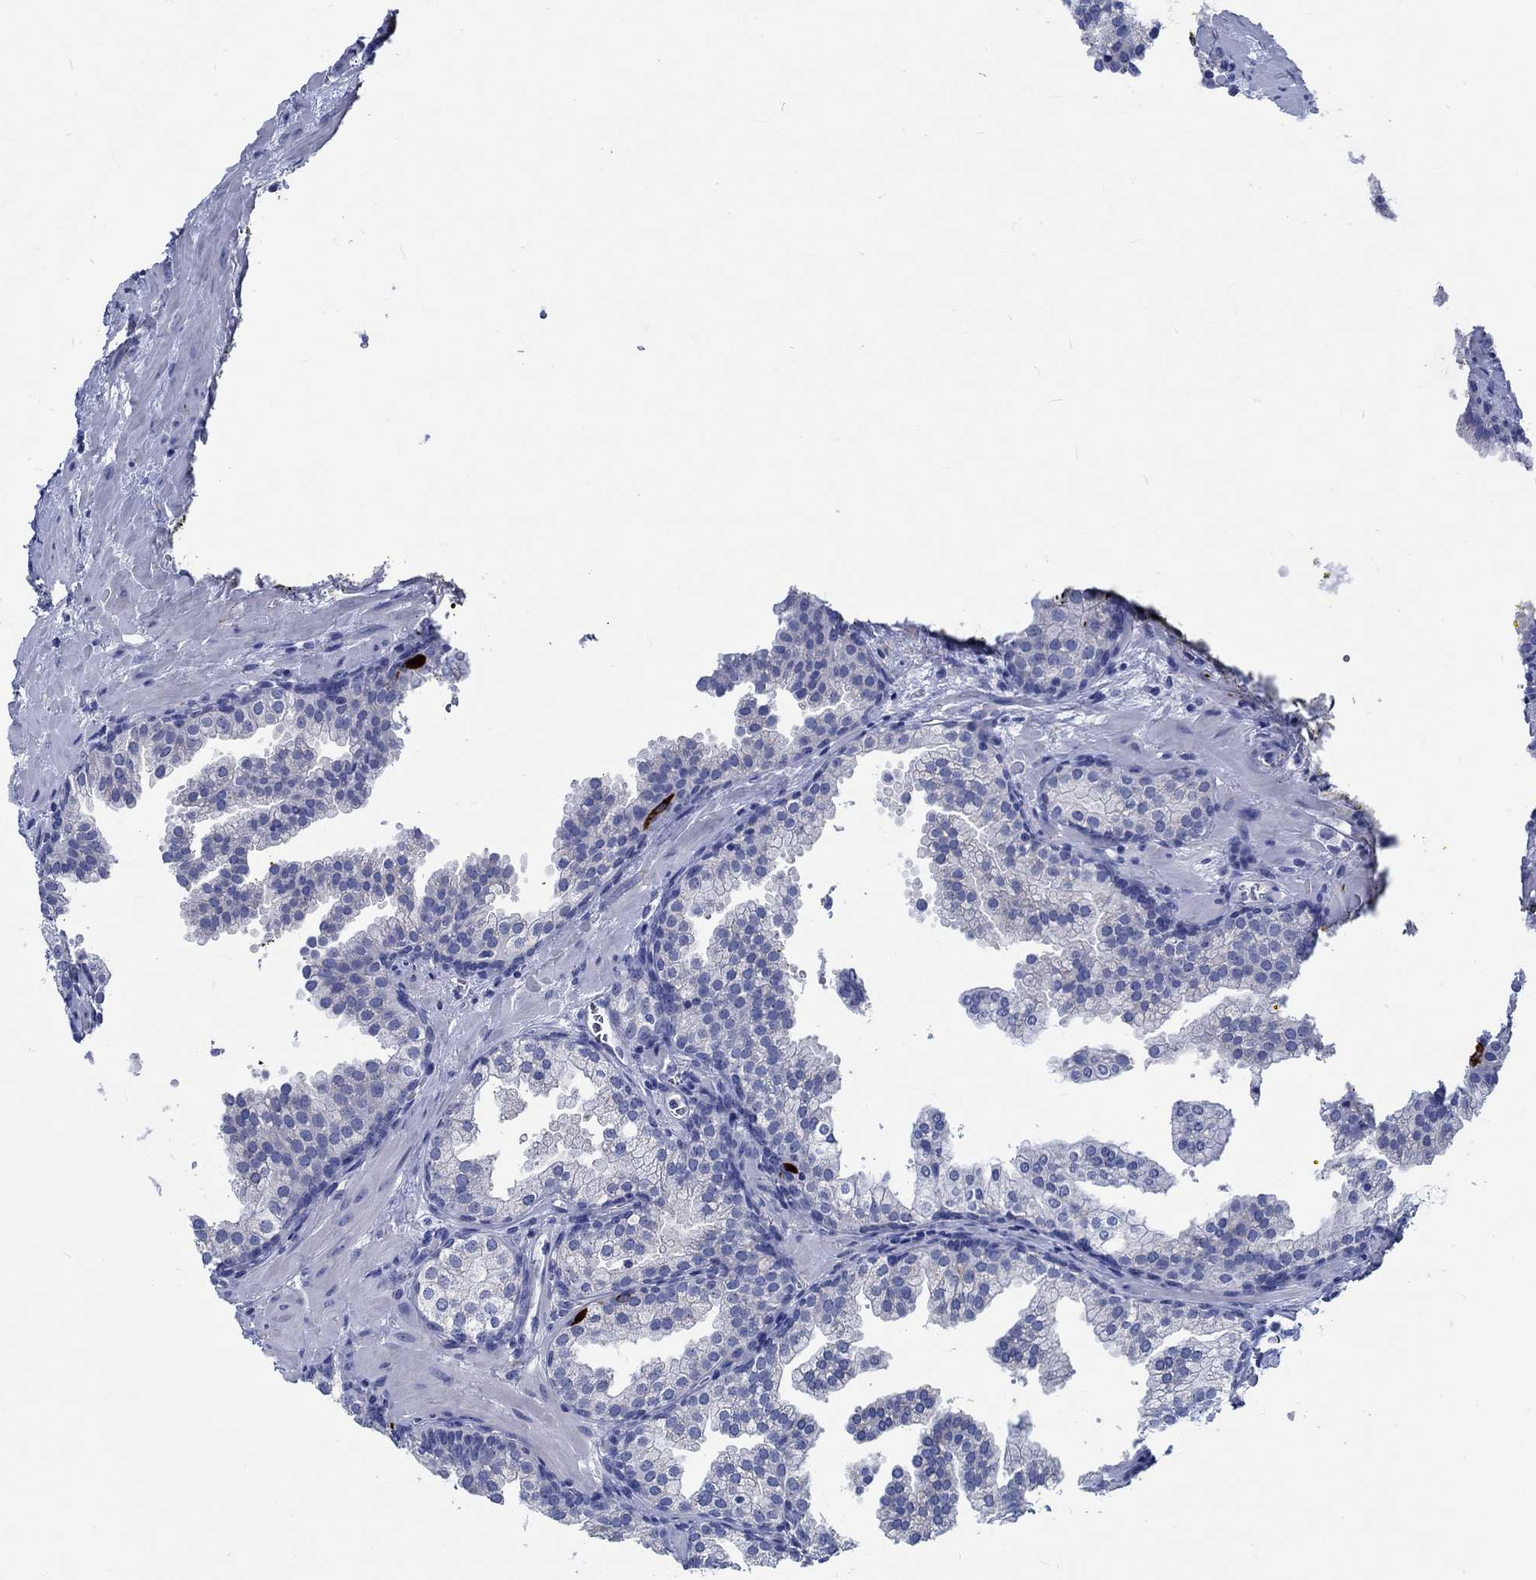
{"staining": {"intensity": "negative", "quantity": "none", "location": "none"}, "tissue": "prostate cancer", "cell_type": "Tumor cells", "image_type": "cancer", "snomed": [{"axis": "morphology", "description": "Adenocarcinoma, NOS"}, {"axis": "topography", "description": "Prostate"}], "caption": "The image exhibits no staining of tumor cells in adenocarcinoma (prostate).", "gene": "PTPRN2", "patient": {"sex": "male", "age": 66}}